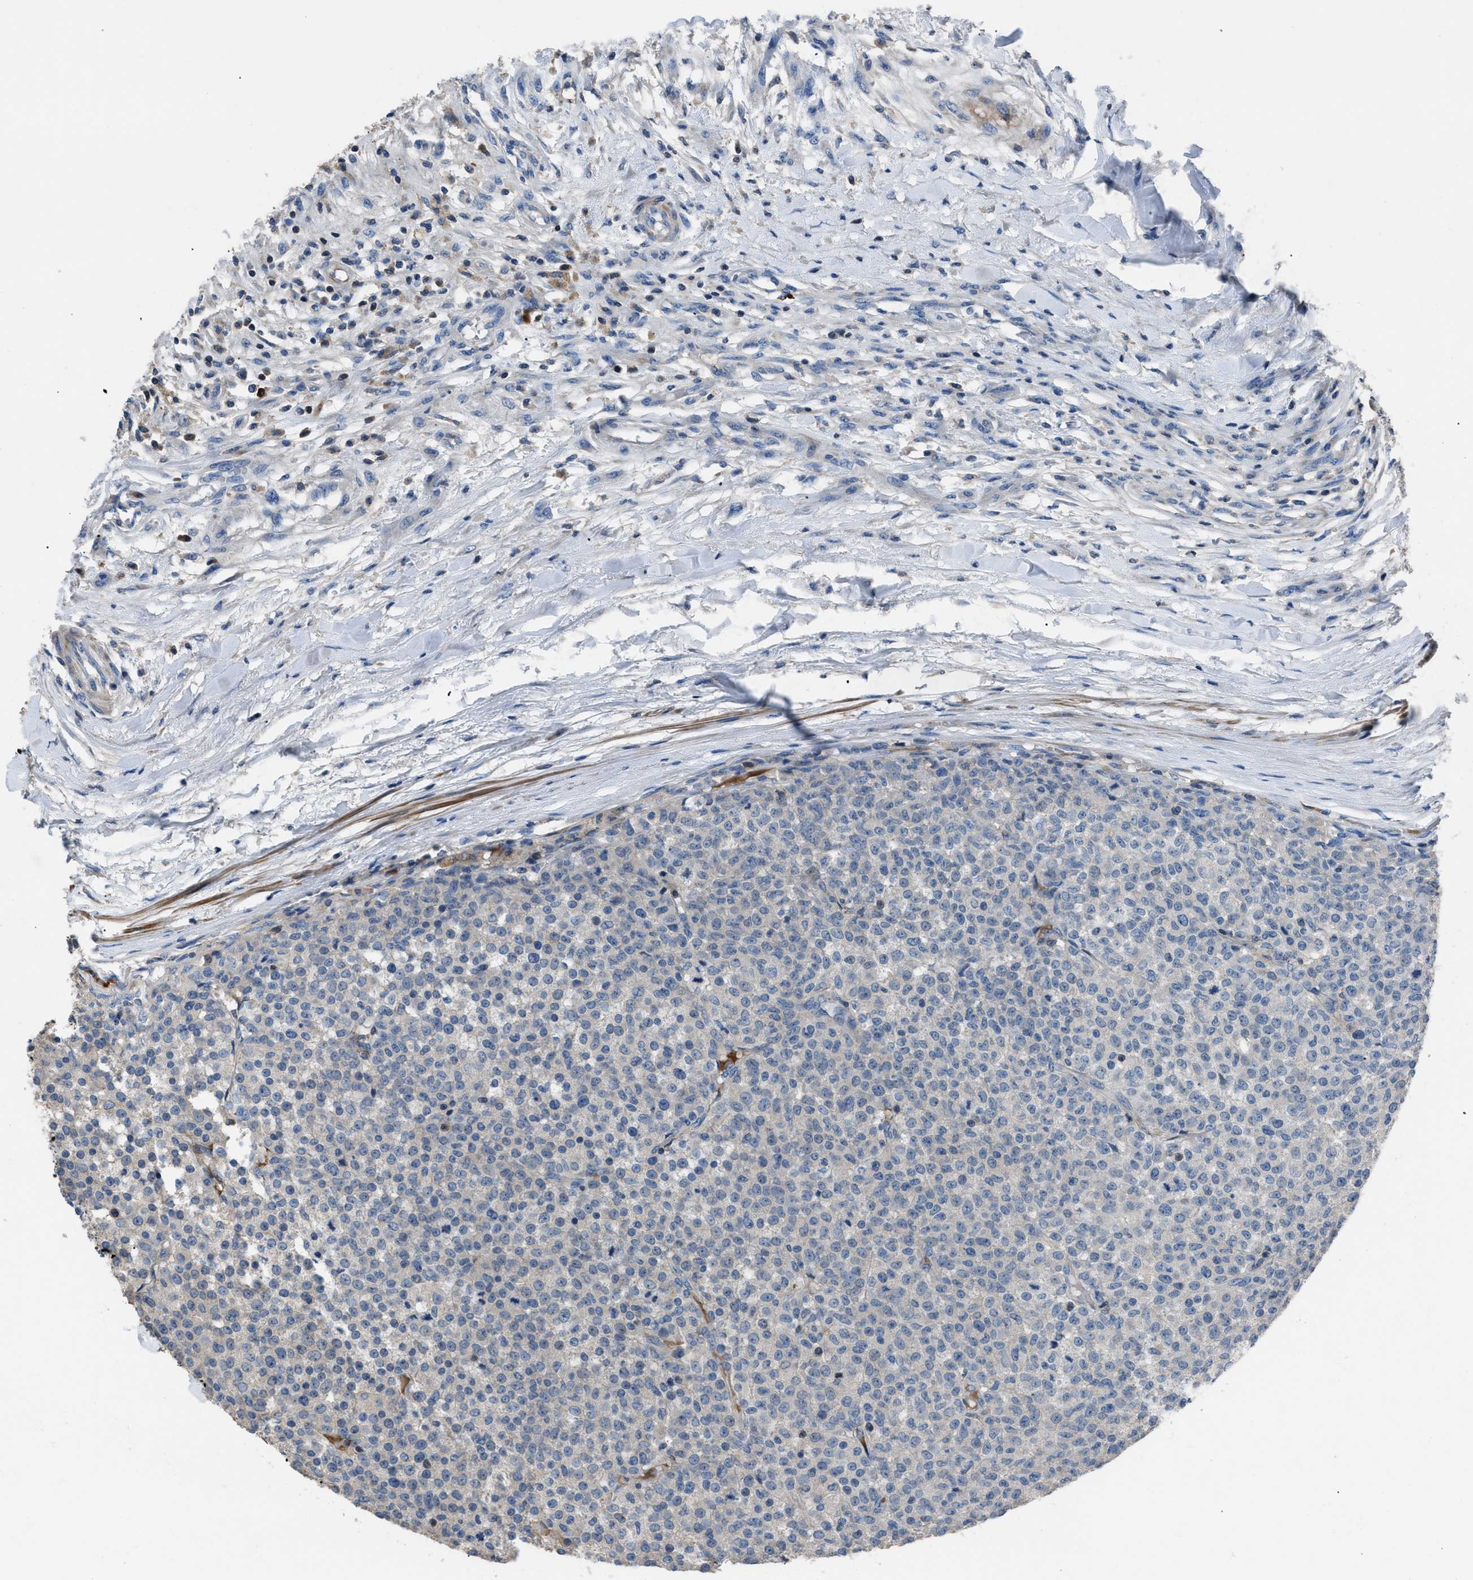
{"staining": {"intensity": "negative", "quantity": "none", "location": "none"}, "tissue": "testis cancer", "cell_type": "Tumor cells", "image_type": "cancer", "snomed": [{"axis": "morphology", "description": "Seminoma, NOS"}, {"axis": "topography", "description": "Testis"}], "caption": "Human testis cancer (seminoma) stained for a protein using immunohistochemistry demonstrates no positivity in tumor cells.", "gene": "SGCZ", "patient": {"sex": "male", "age": 59}}